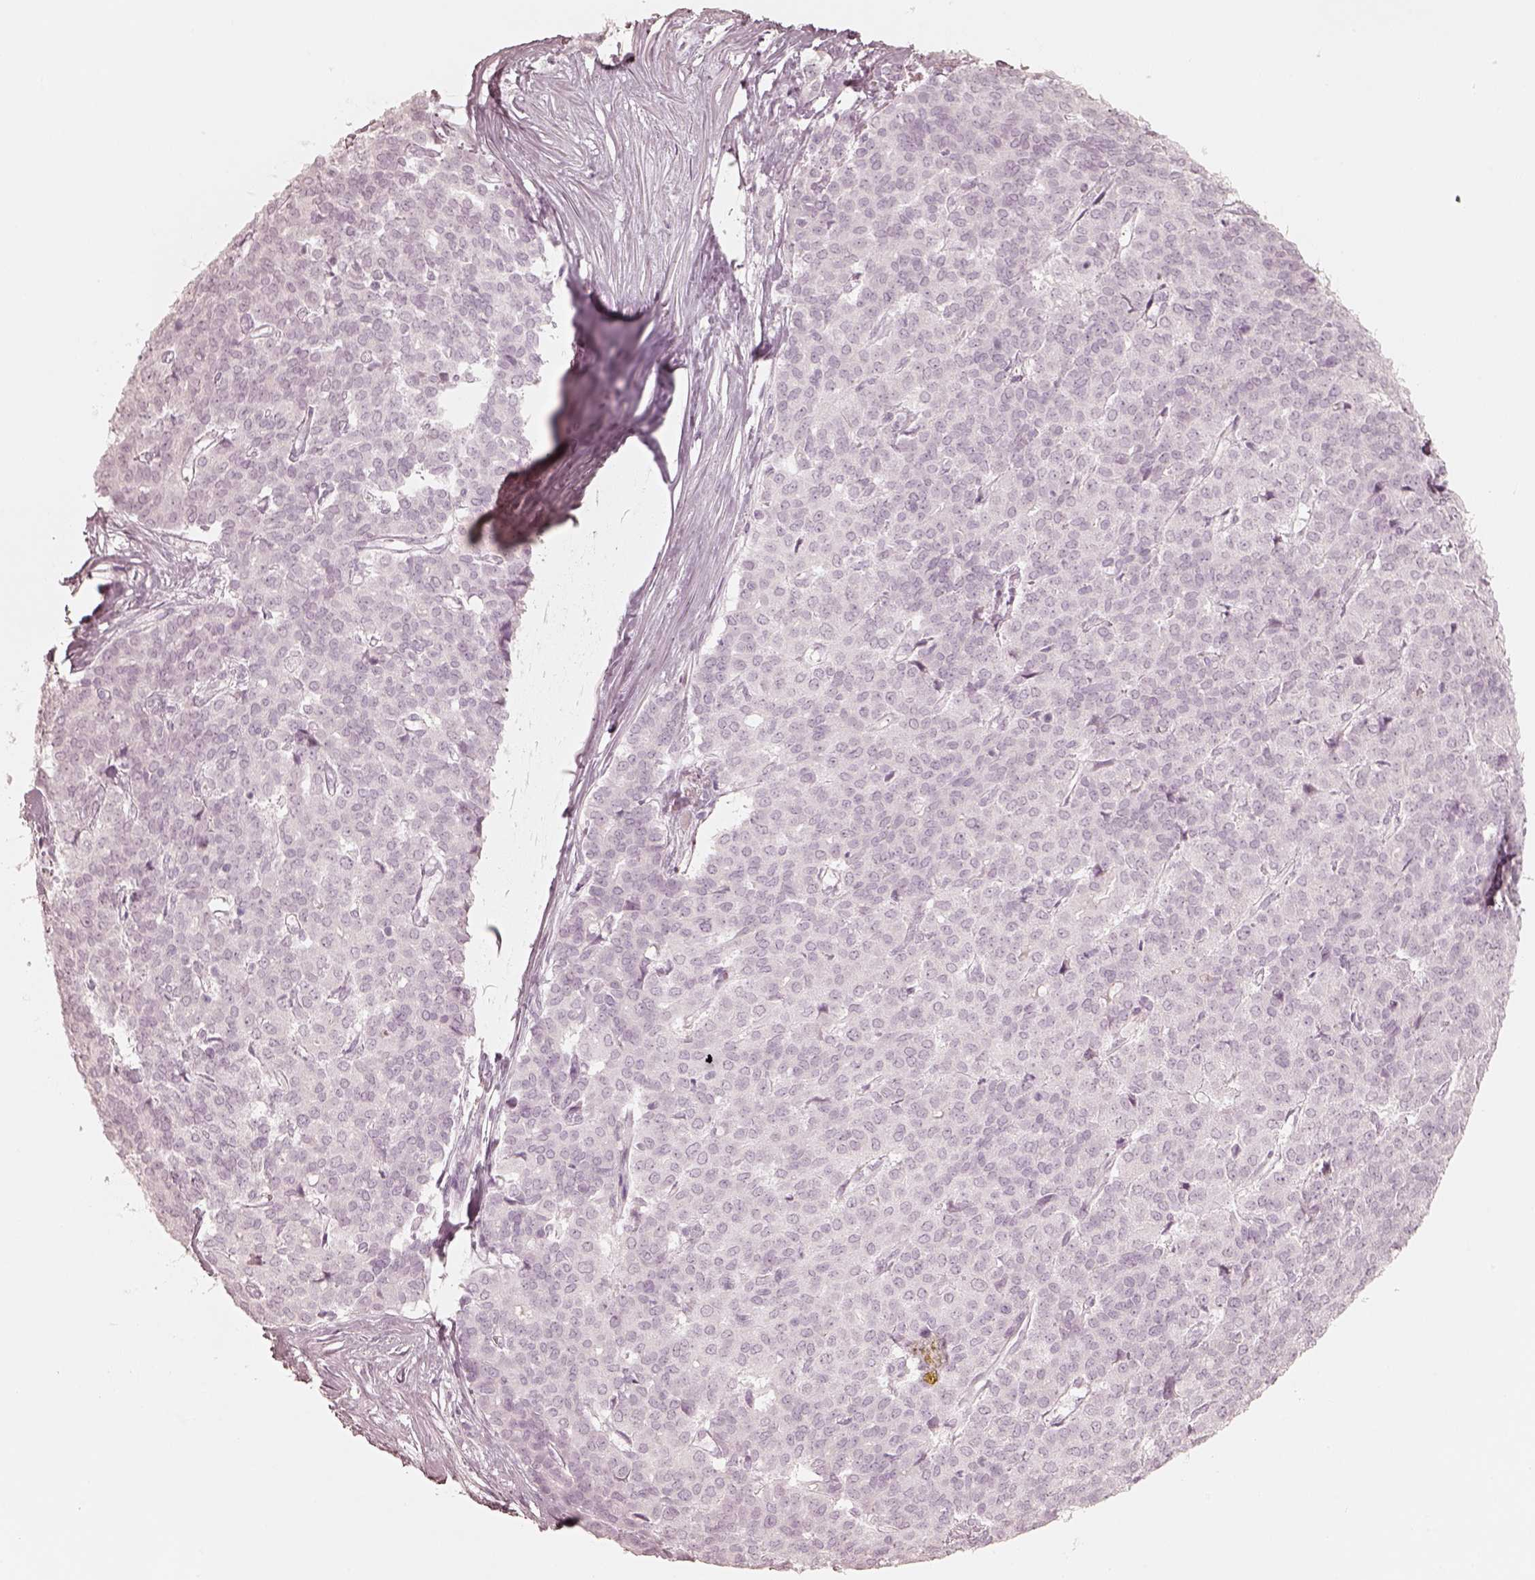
{"staining": {"intensity": "negative", "quantity": "none", "location": "none"}, "tissue": "liver cancer", "cell_type": "Tumor cells", "image_type": "cancer", "snomed": [{"axis": "morphology", "description": "Cholangiocarcinoma"}, {"axis": "topography", "description": "Liver"}], "caption": "The micrograph reveals no staining of tumor cells in liver cholangiocarcinoma.", "gene": "KRT82", "patient": {"sex": "female", "age": 47}}